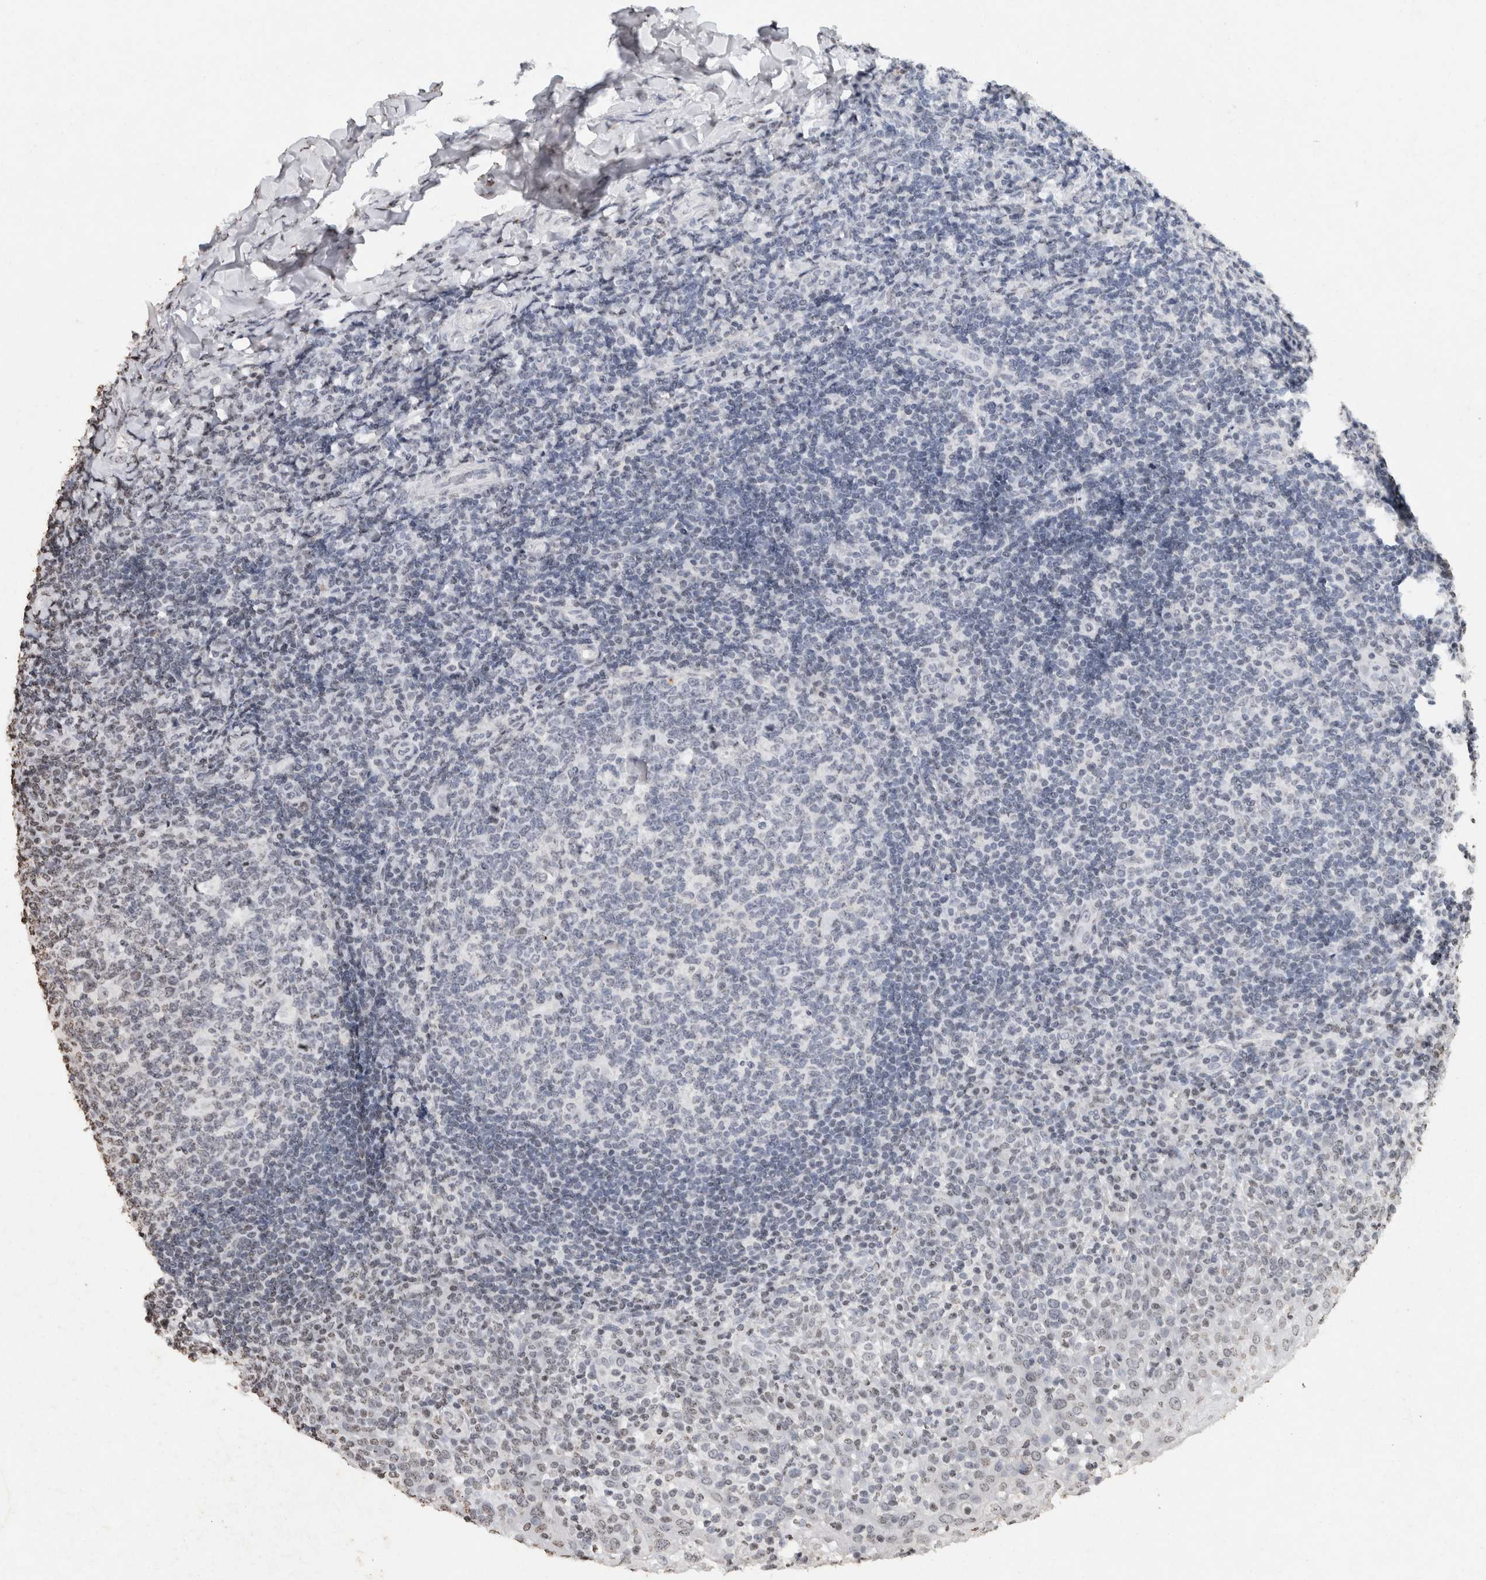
{"staining": {"intensity": "negative", "quantity": "none", "location": "none"}, "tissue": "tonsil", "cell_type": "Germinal center cells", "image_type": "normal", "snomed": [{"axis": "morphology", "description": "Normal tissue, NOS"}, {"axis": "topography", "description": "Tonsil"}], "caption": "A photomicrograph of tonsil stained for a protein shows no brown staining in germinal center cells. (Immunohistochemistry (ihc), brightfield microscopy, high magnification).", "gene": "CNTN1", "patient": {"sex": "female", "age": 19}}